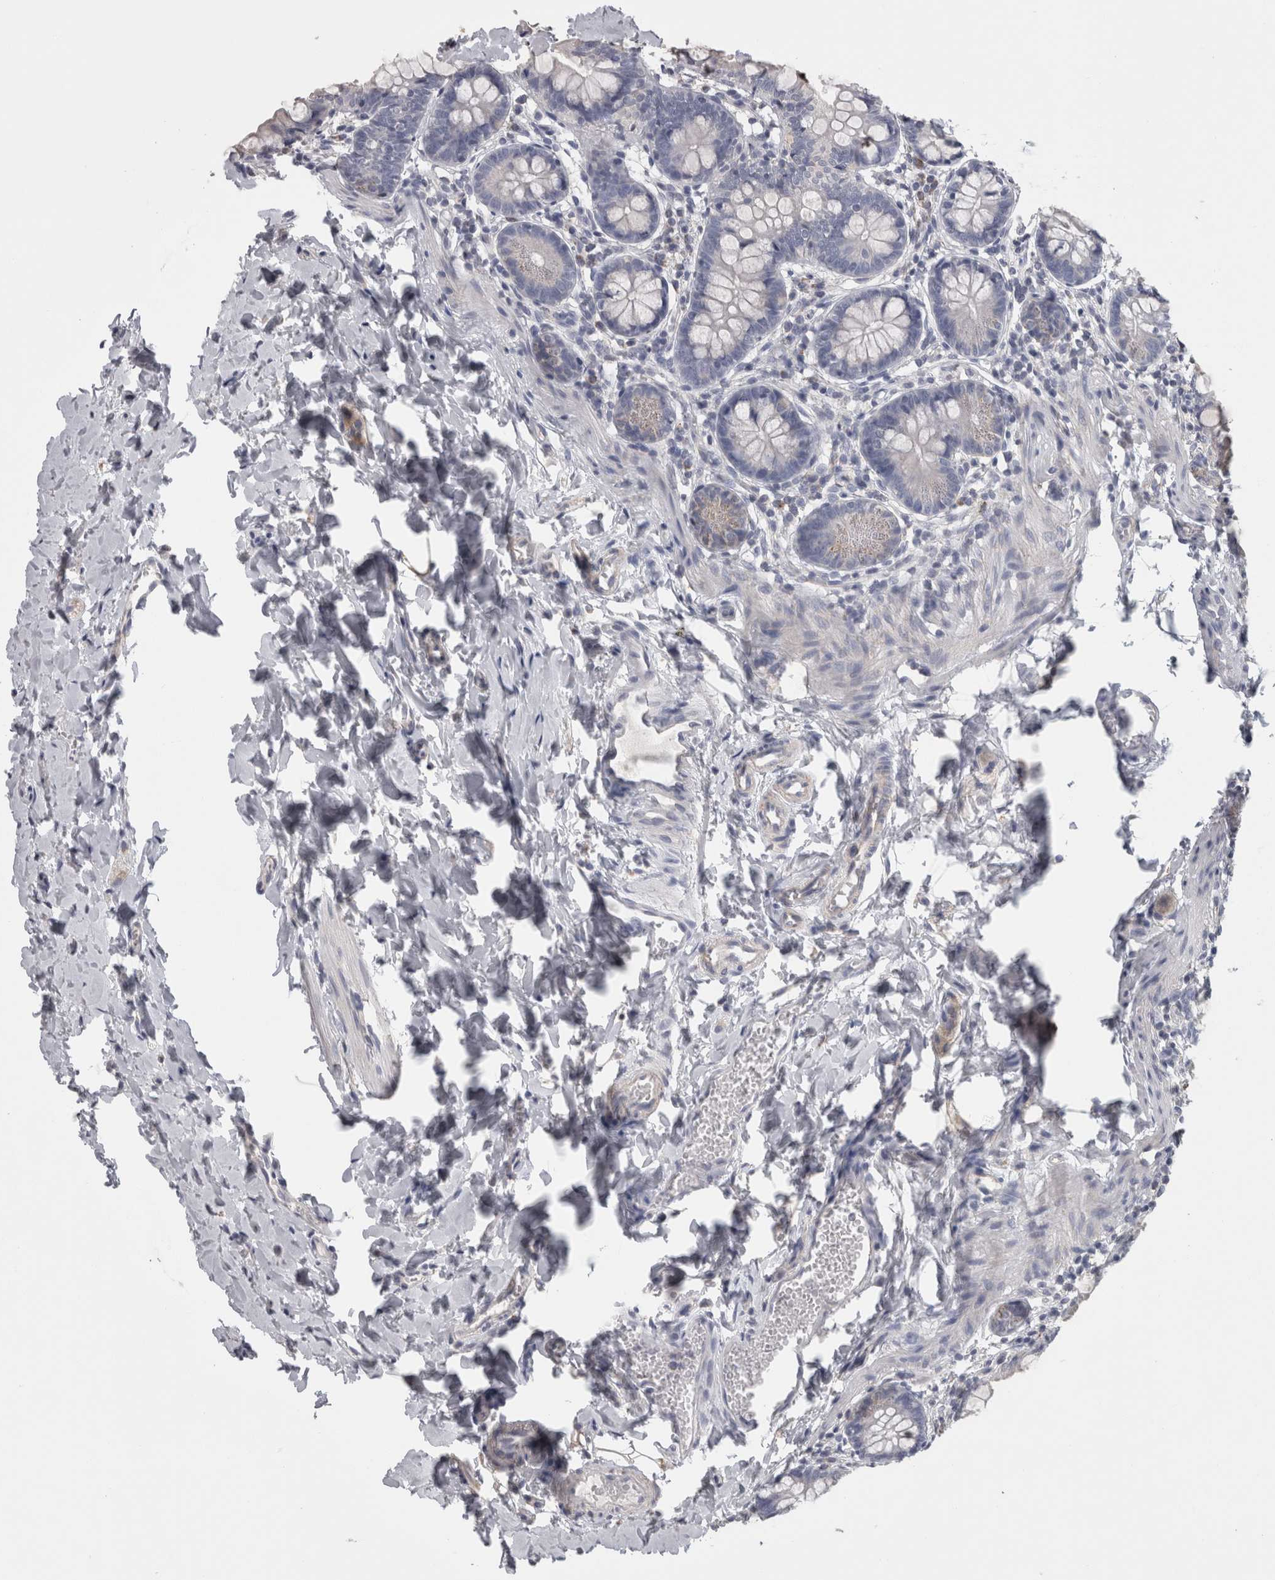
{"staining": {"intensity": "weak", "quantity": "<25%", "location": "cytoplasmic/membranous"}, "tissue": "small intestine", "cell_type": "Glandular cells", "image_type": "normal", "snomed": [{"axis": "morphology", "description": "Normal tissue, NOS"}, {"axis": "topography", "description": "Small intestine"}], "caption": "An IHC photomicrograph of normal small intestine is shown. There is no staining in glandular cells of small intestine.", "gene": "TCAP", "patient": {"sex": "male", "age": 7}}